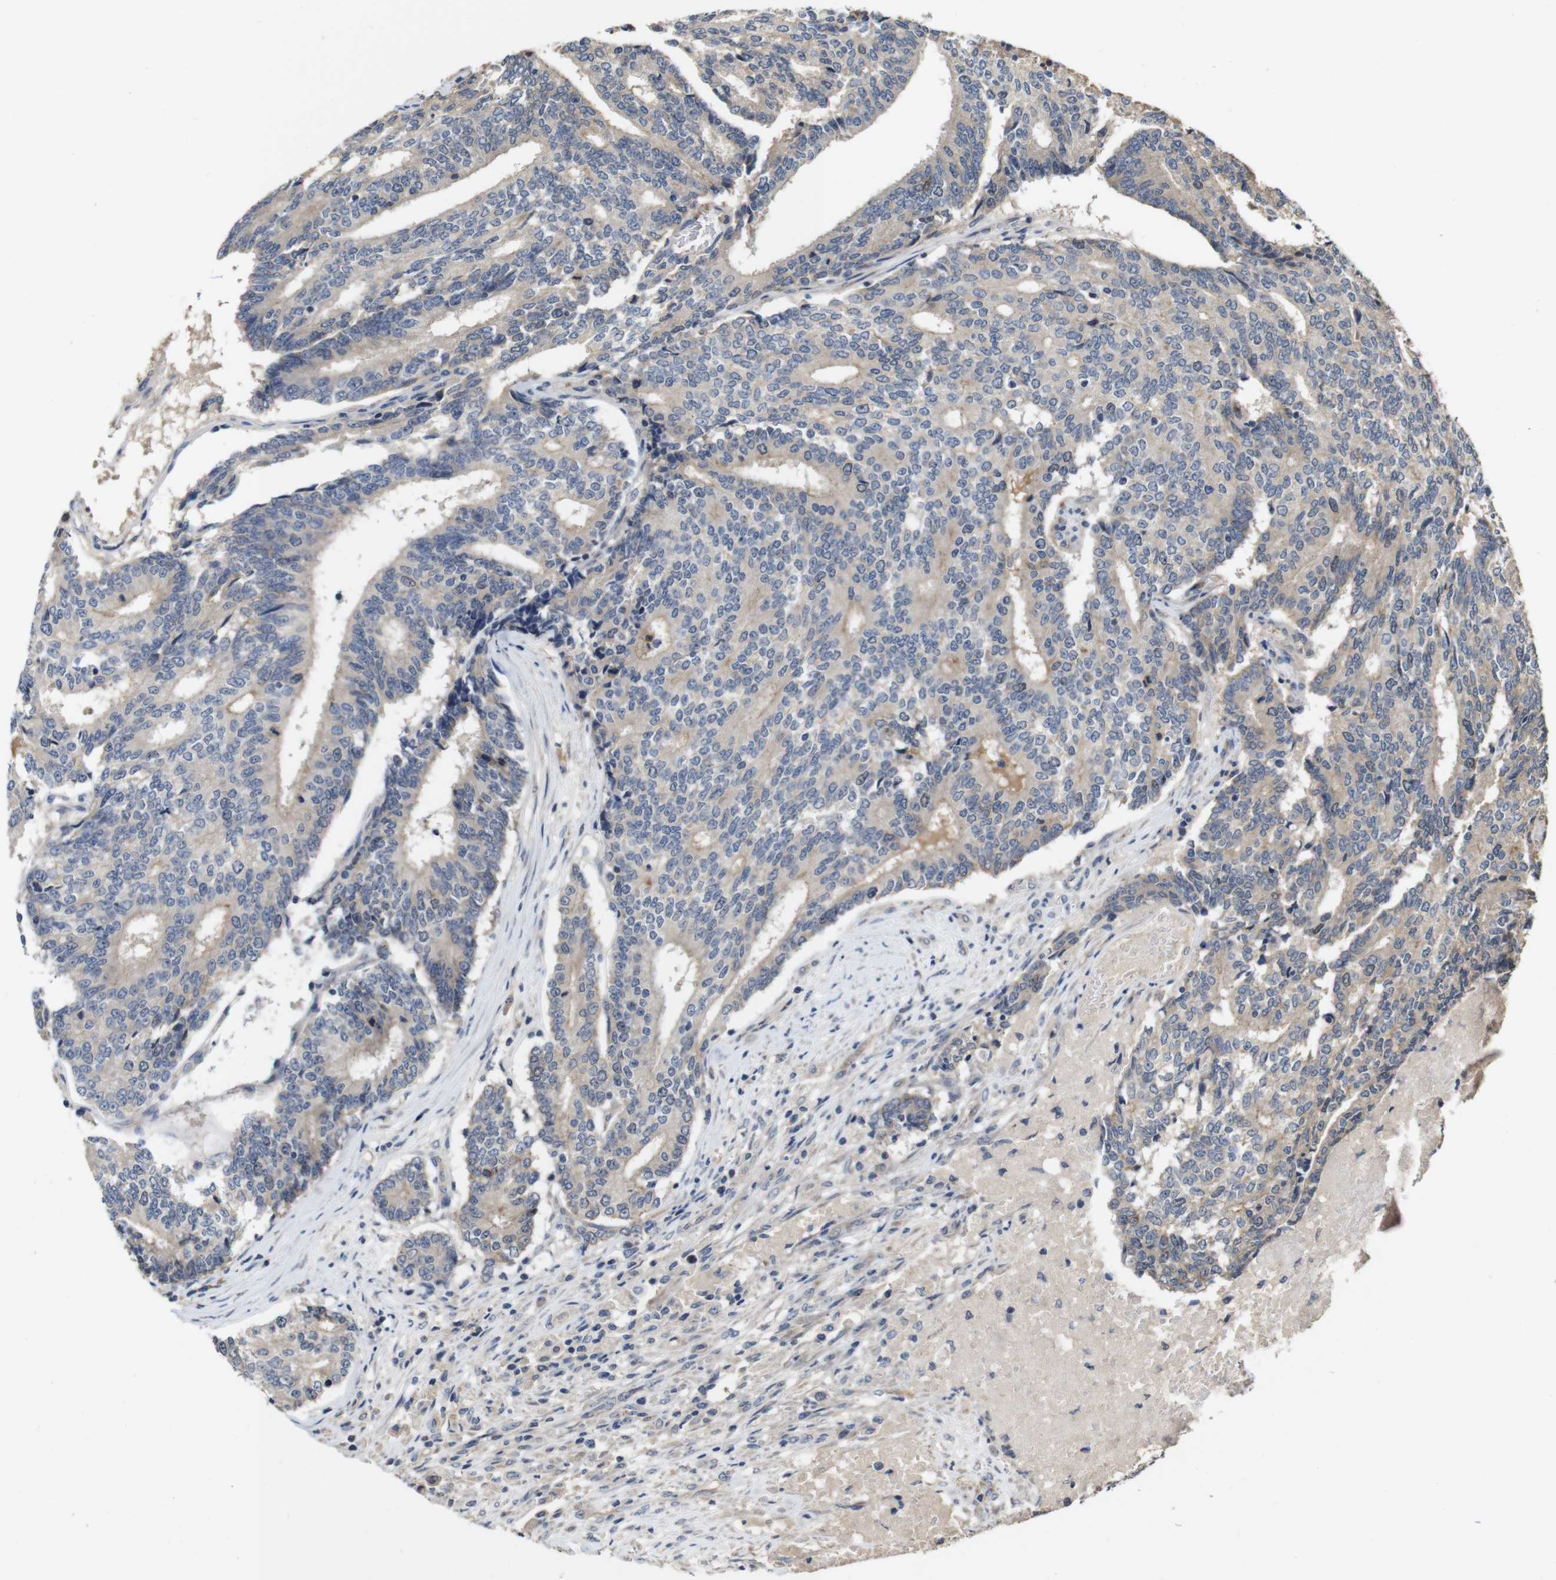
{"staining": {"intensity": "weak", "quantity": "<25%", "location": "cytoplasmic/membranous"}, "tissue": "prostate cancer", "cell_type": "Tumor cells", "image_type": "cancer", "snomed": [{"axis": "morphology", "description": "Normal tissue, NOS"}, {"axis": "morphology", "description": "Adenocarcinoma, High grade"}, {"axis": "topography", "description": "Prostate"}, {"axis": "topography", "description": "Seminal veicle"}], "caption": "High magnification brightfield microscopy of prostate cancer (high-grade adenocarcinoma) stained with DAB (3,3'-diaminobenzidine) (brown) and counterstained with hematoxylin (blue): tumor cells show no significant staining.", "gene": "PCDHB10", "patient": {"sex": "male", "age": 55}}